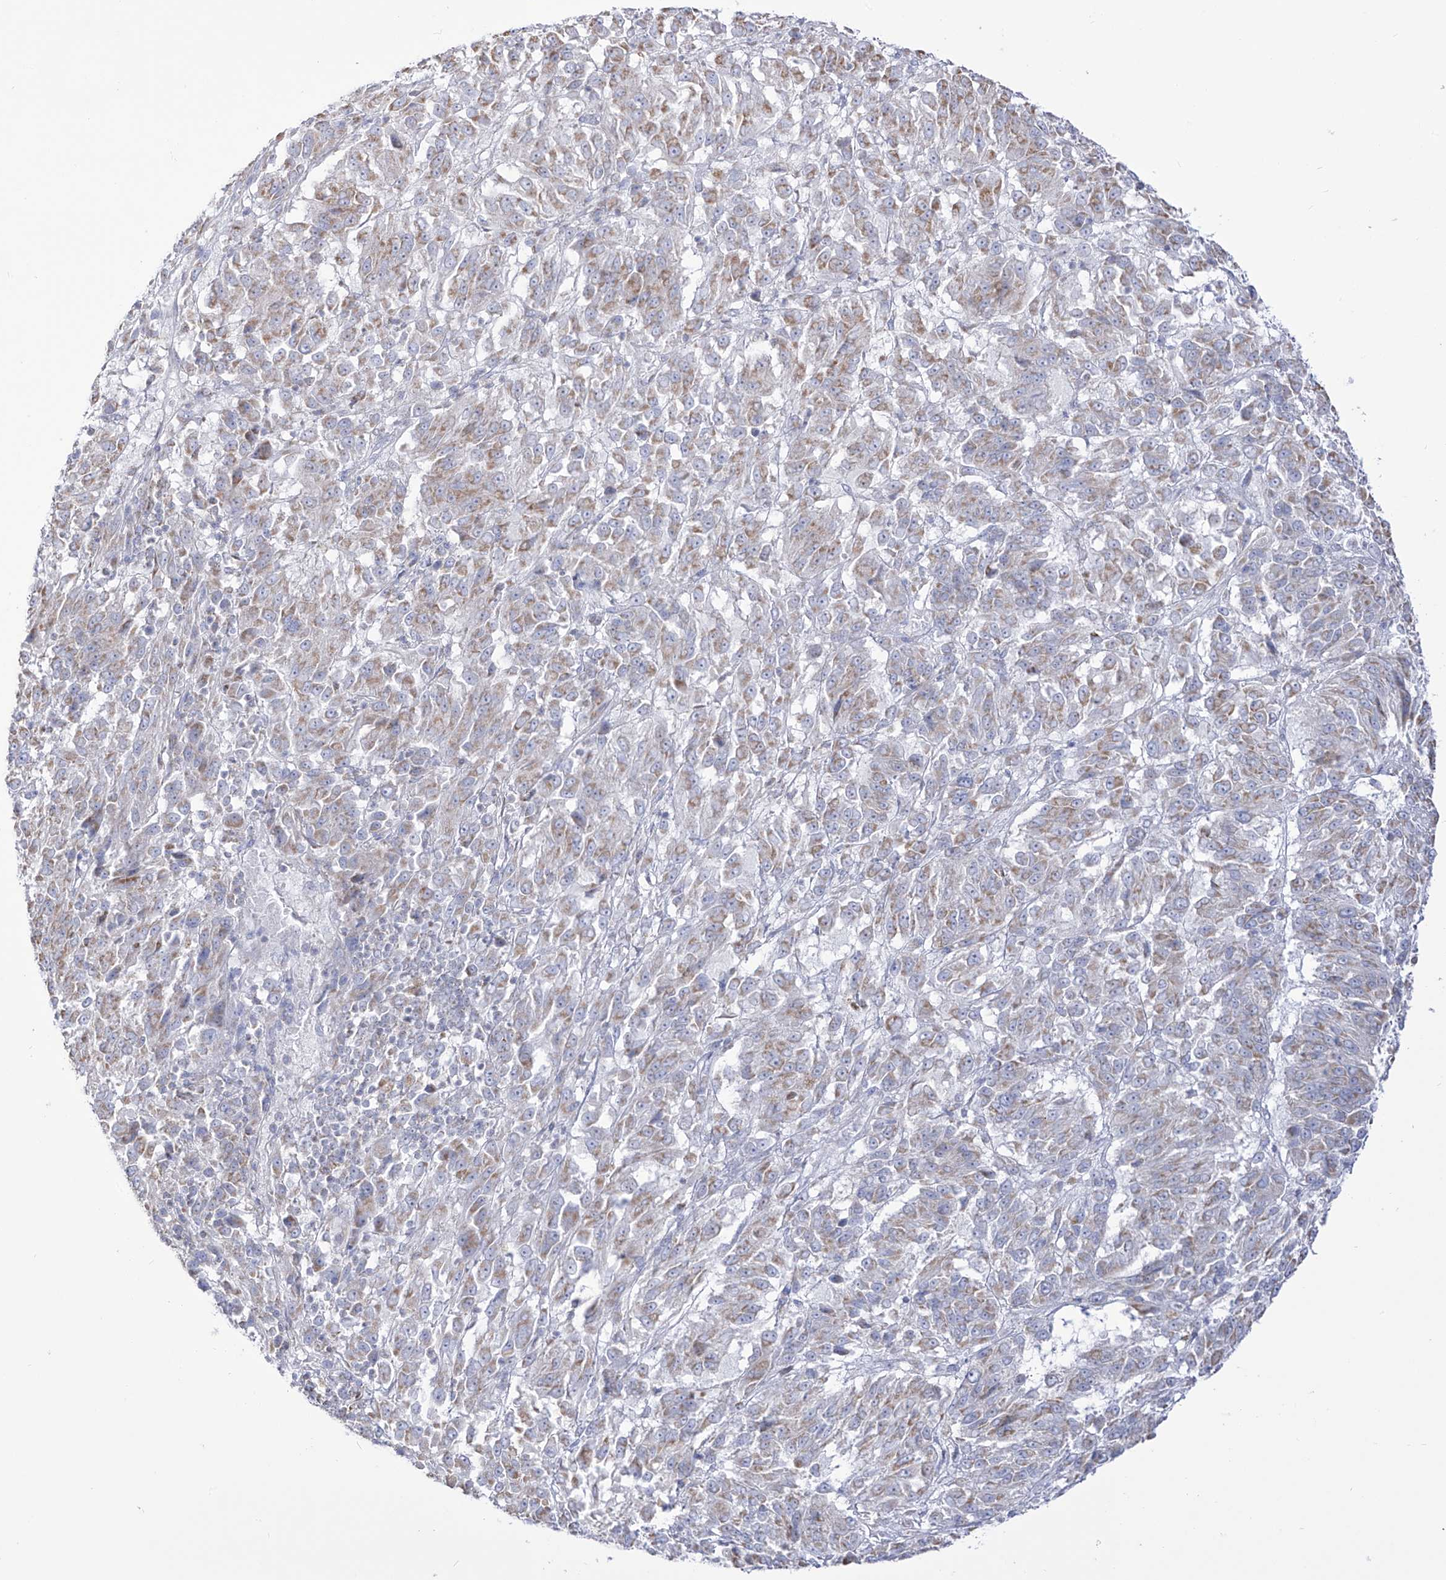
{"staining": {"intensity": "moderate", "quantity": ">75%", "location": "cytoplasmic/membranous"}, "tissue": "melanoma", "cell_type": "Tumor cells", "image_type": "cancer", "snomed": [{"axis": "morphology", "description": "Malignant melanoma, Metastatic site"}, {"axis": "topography", "description": "Lung"}], "caption": "Immunohistochemistry (DAB) staining of melanoma exhibits moderate cytoplasmic/membranous protein expression in about >75% of tumor cells.", "gene": "RCHY1", "patient": {"sex": "male", "age": 64}}